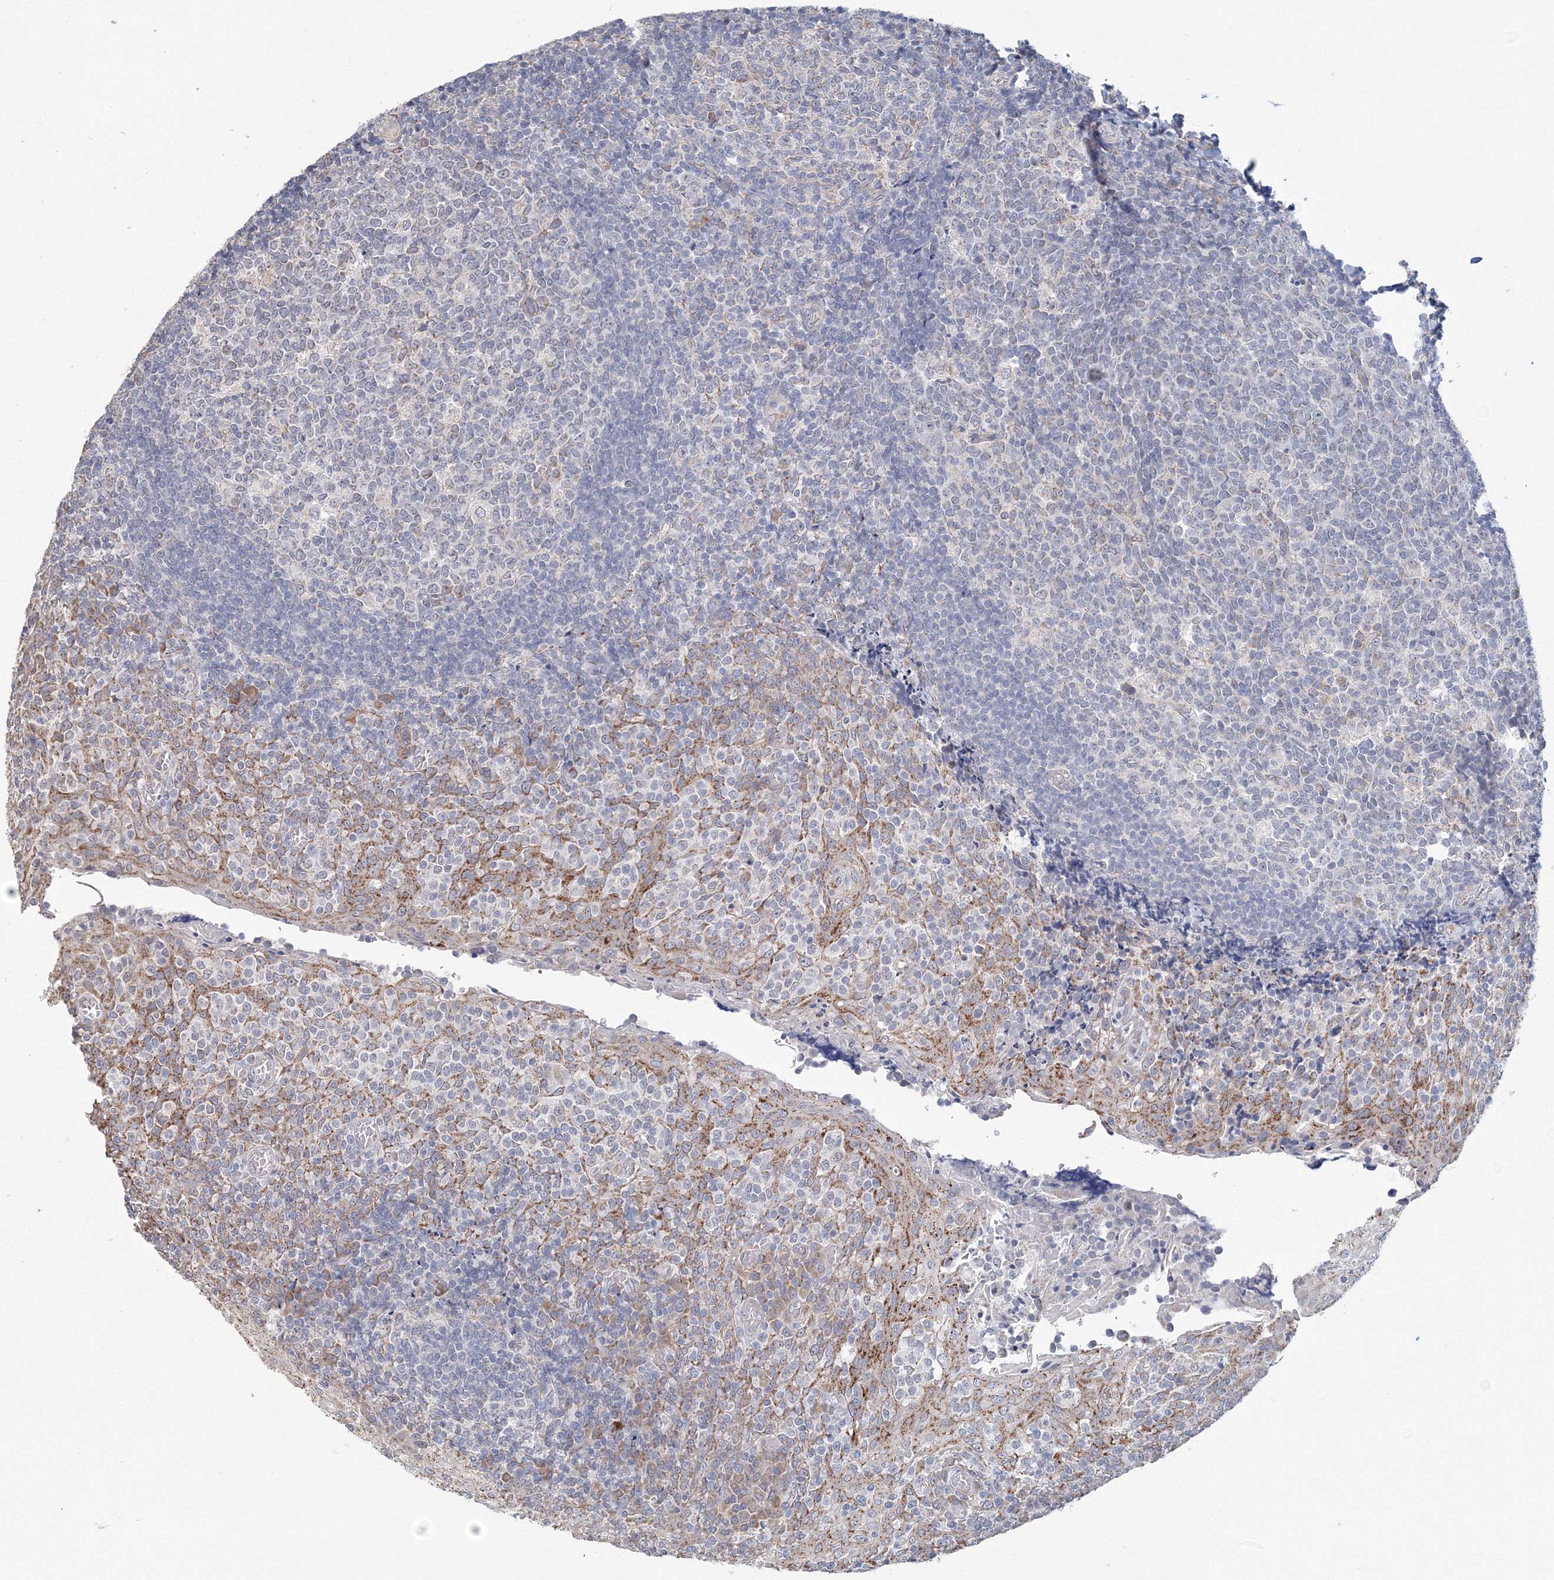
{"staining": {"intensity": "negative", "quantity": "none", "location": "none"}, "tissue": "tonsil", "cell_type": "Germinal center cells", "image_type": "normal", "snomed": [{"axis": "morphology", "description": "Normal tissue, NOS"}, {"axis": "topography", "description": "Tonsil"}], "caption": "Tonsil was stained to show a protein in brown. There is no significant staining in germinal center cells.", "gene": "DHRS12", "patient": {"sex": "female", "age": 19}}